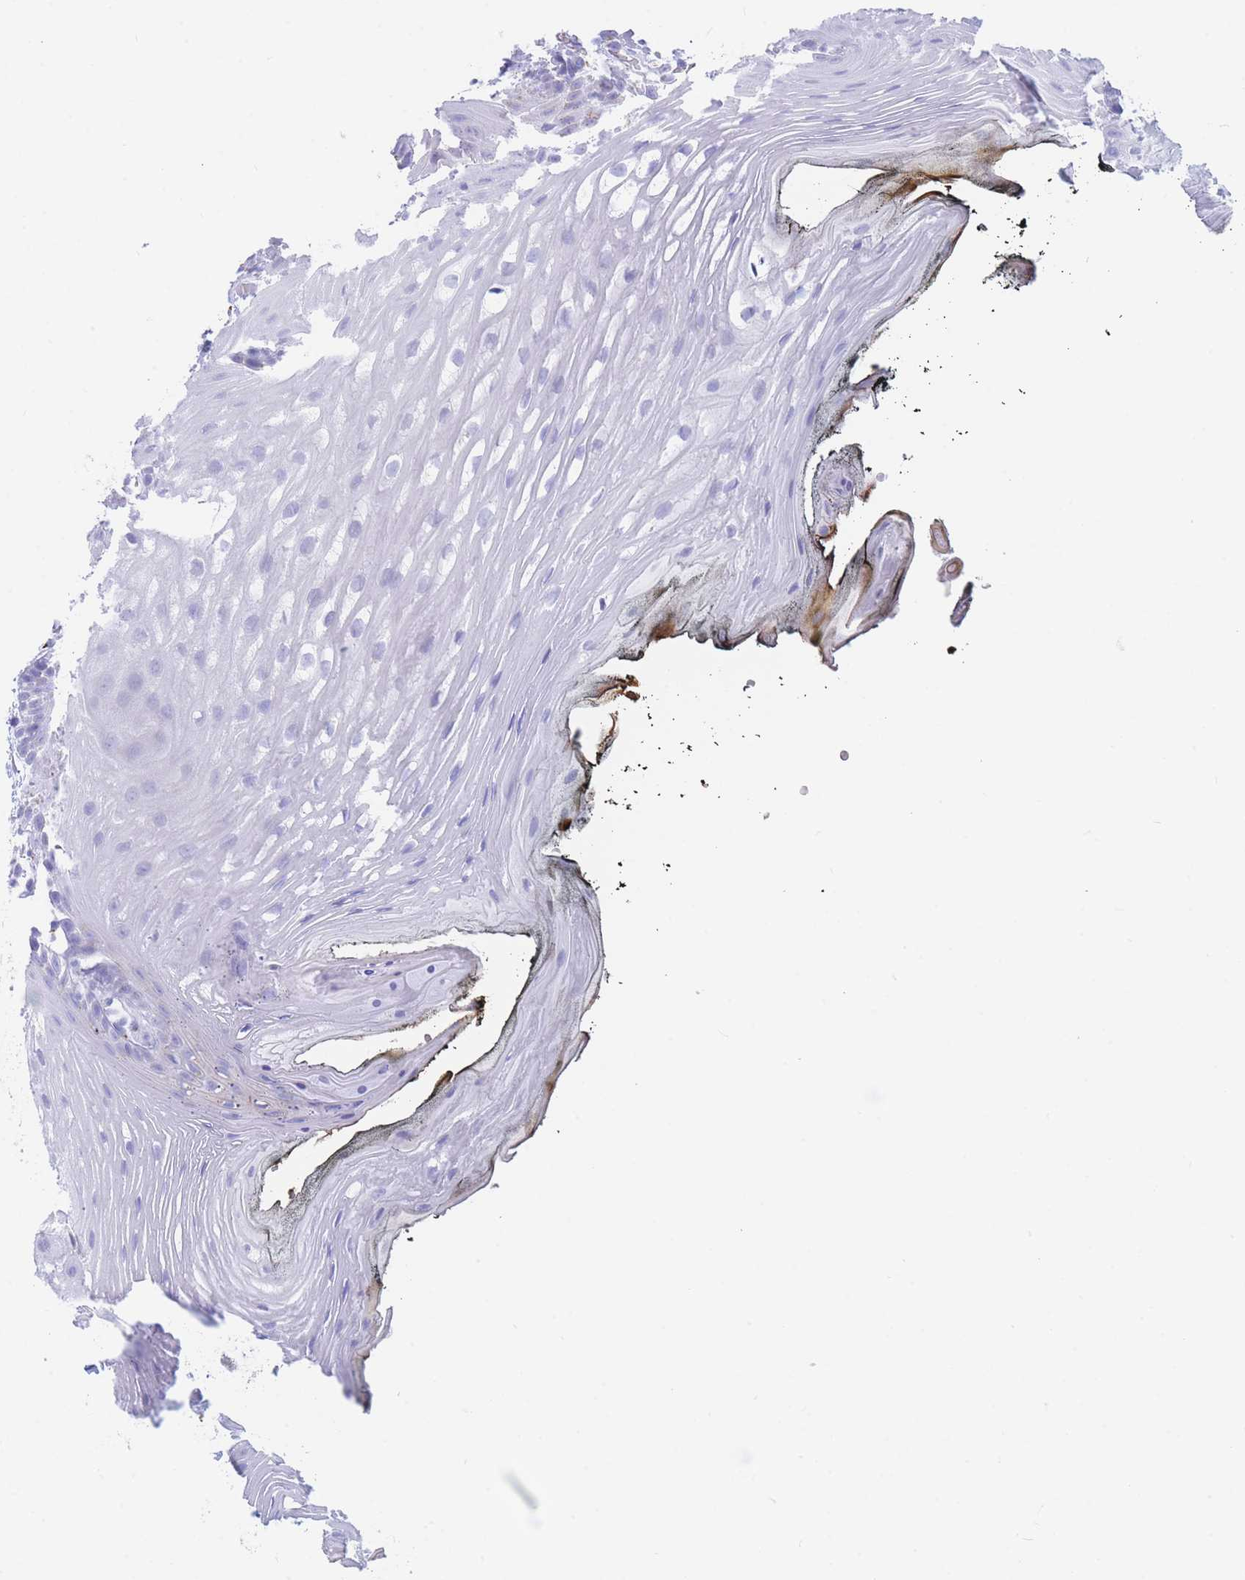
{"staining": {"intensity": "negative", "quantity": "none", "location": "none"}, "tissue": "oral mucosa", "cell_type": "Squamous epithelial cells", "image_type": "normal", "snomed": [{"axis": "morphology", "description": "Normal tissue, NOS"}, {"axis": "topography", "description": "Oral tissue"}, {"axis": "topography", "description": "Tounge, NOS"}], "caption": "DAB immunohistochemical staining of benign oral mucosa reveals no significant staining in squamous epithelial cells.", "gene": "FAM3C", "patient": {"sex": "female", "age": 81}}